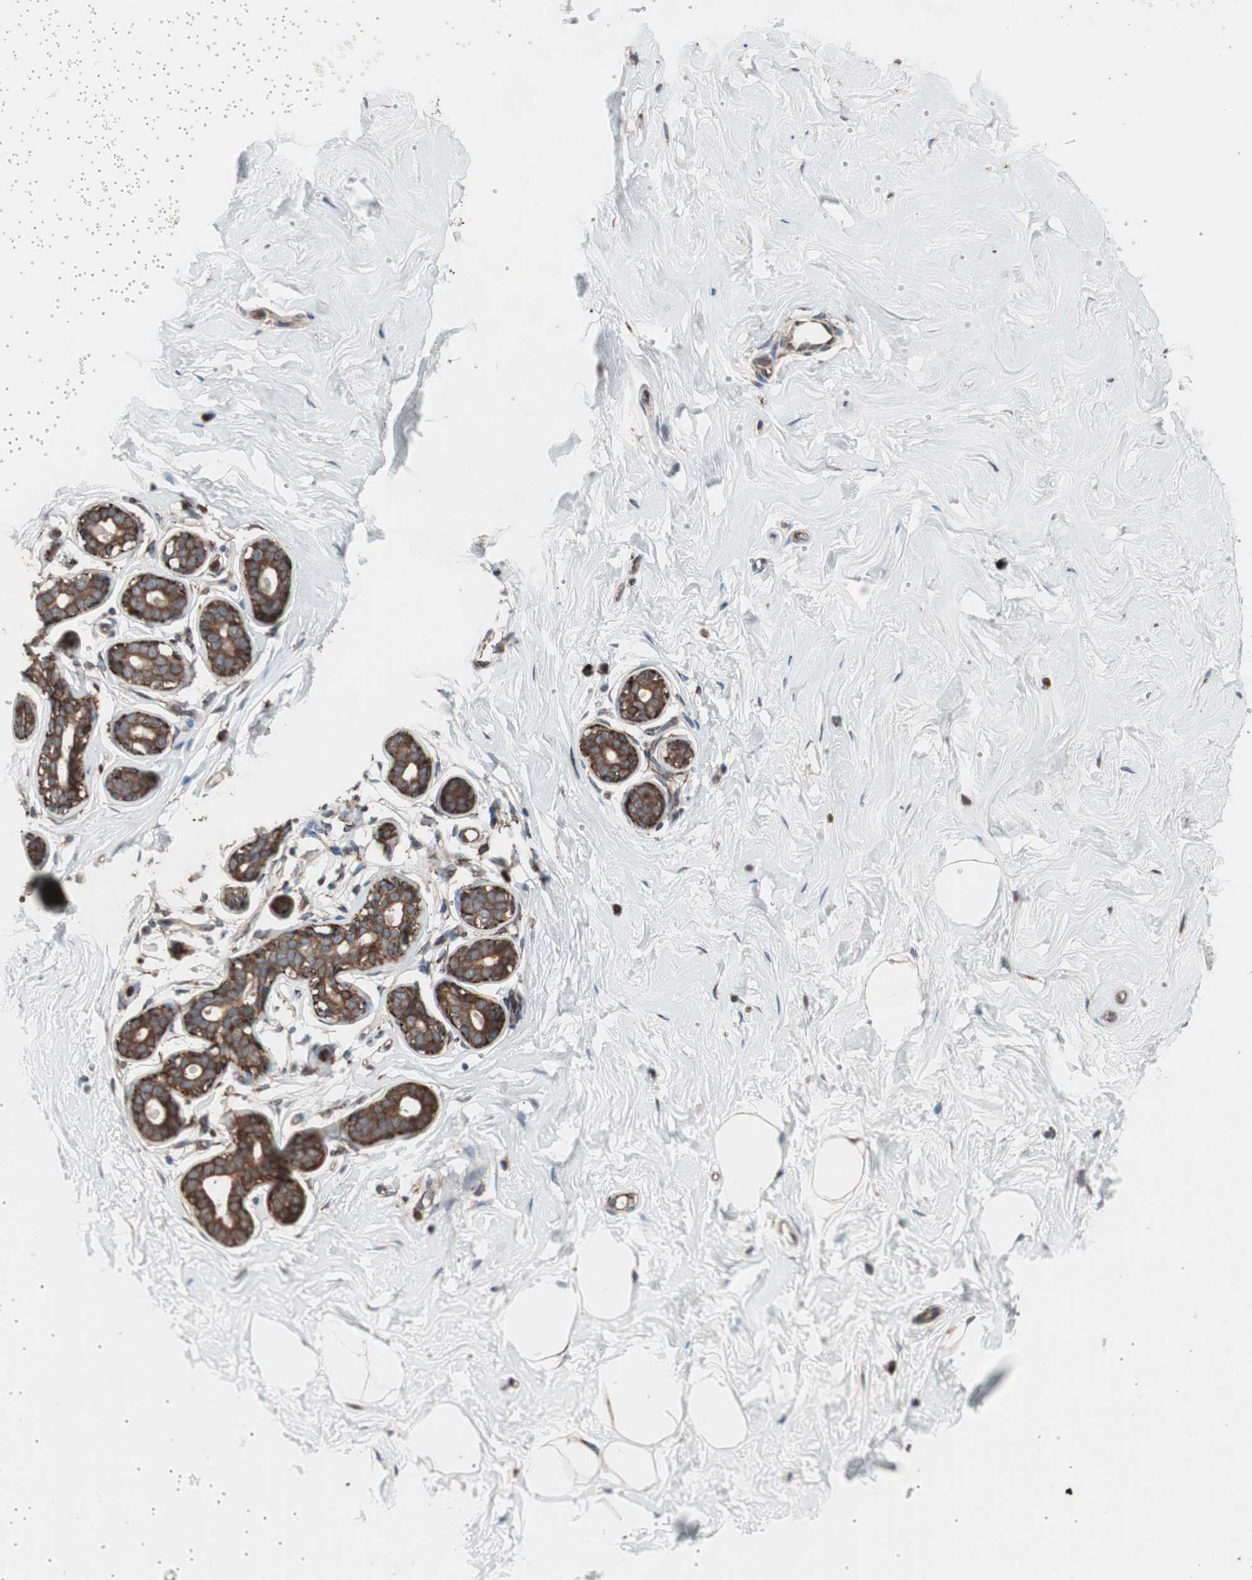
{"staining": {"intensity": "strong", "quantity": ">75%", "location": "cytoplasmic/membranous"}, "tissue": "breast", "cell_type": "Adipocytes", "image_type": "normal", "snomed": [{"axis": "morphology", "description": "Normal tissue, NOS"}, {"axis": "topography", "description": "Breast"}], "caption": "Protein staining displays strong cytoplasmic/membranous positivity in about >75% of adipocytes in benign breast.", "gene": "SEC31A", "patient": {"sex": "female", "age": 23}}